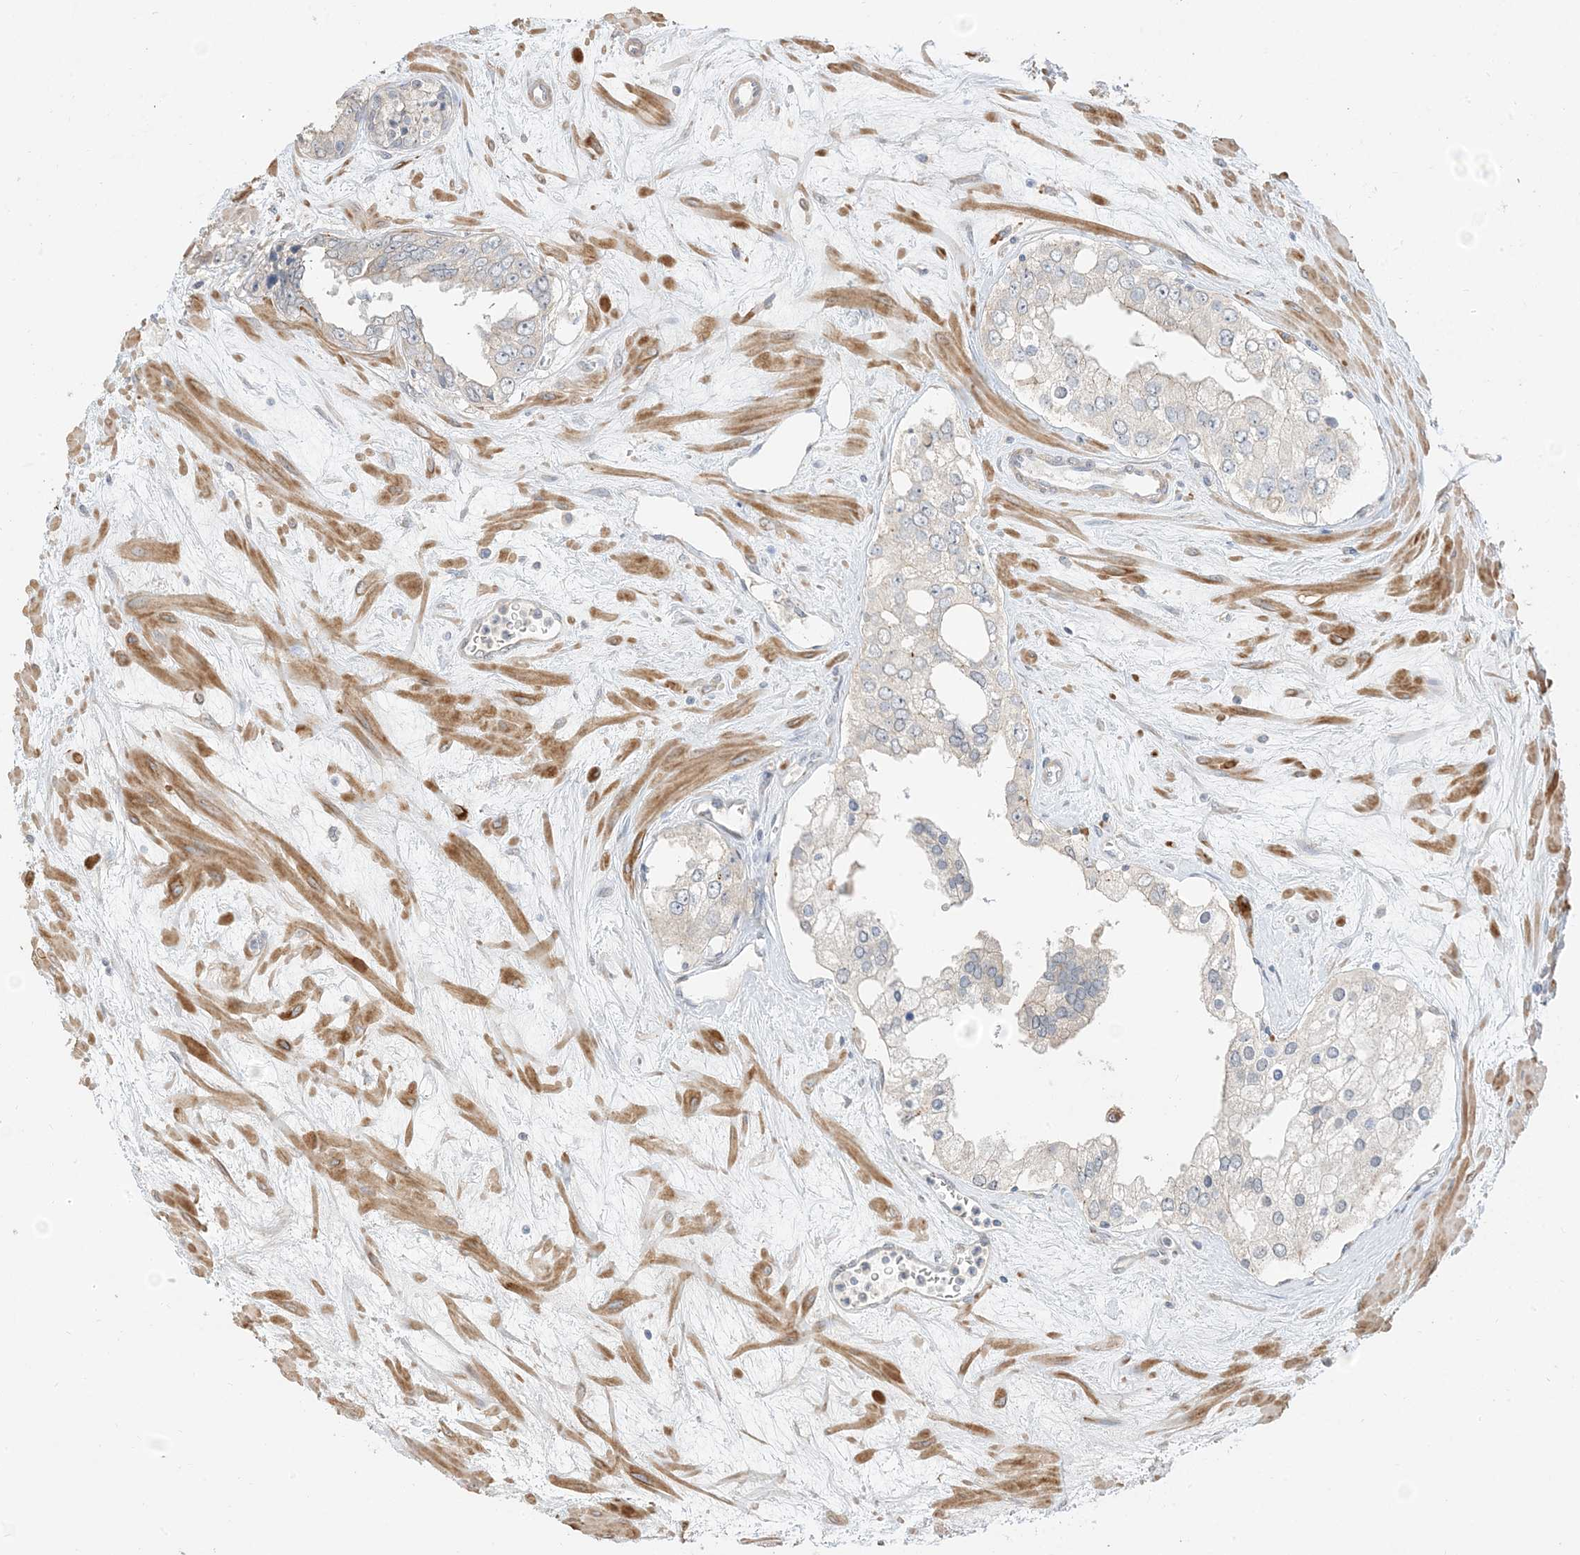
{"staining": {"intensity": "negative", "quantity": "none", "location": "none"}, "tissue": "prostate cancer", "cell_type": "Tumor cells", "image_type": "cancer", "snomed": [{"axis": "morphology", "description": "Adenocarcinoma, High grade"}, {"axis": "topography", "description": "Prostate"}], "caption": "A high-resolution micrograph shows immunohistochemistry staining of prostate adenocarcinoma (high-grade), which shows no significant positivity in tumor cells.", "gene": "RNF175", "patient": {"sex": "male", "age": 66}}